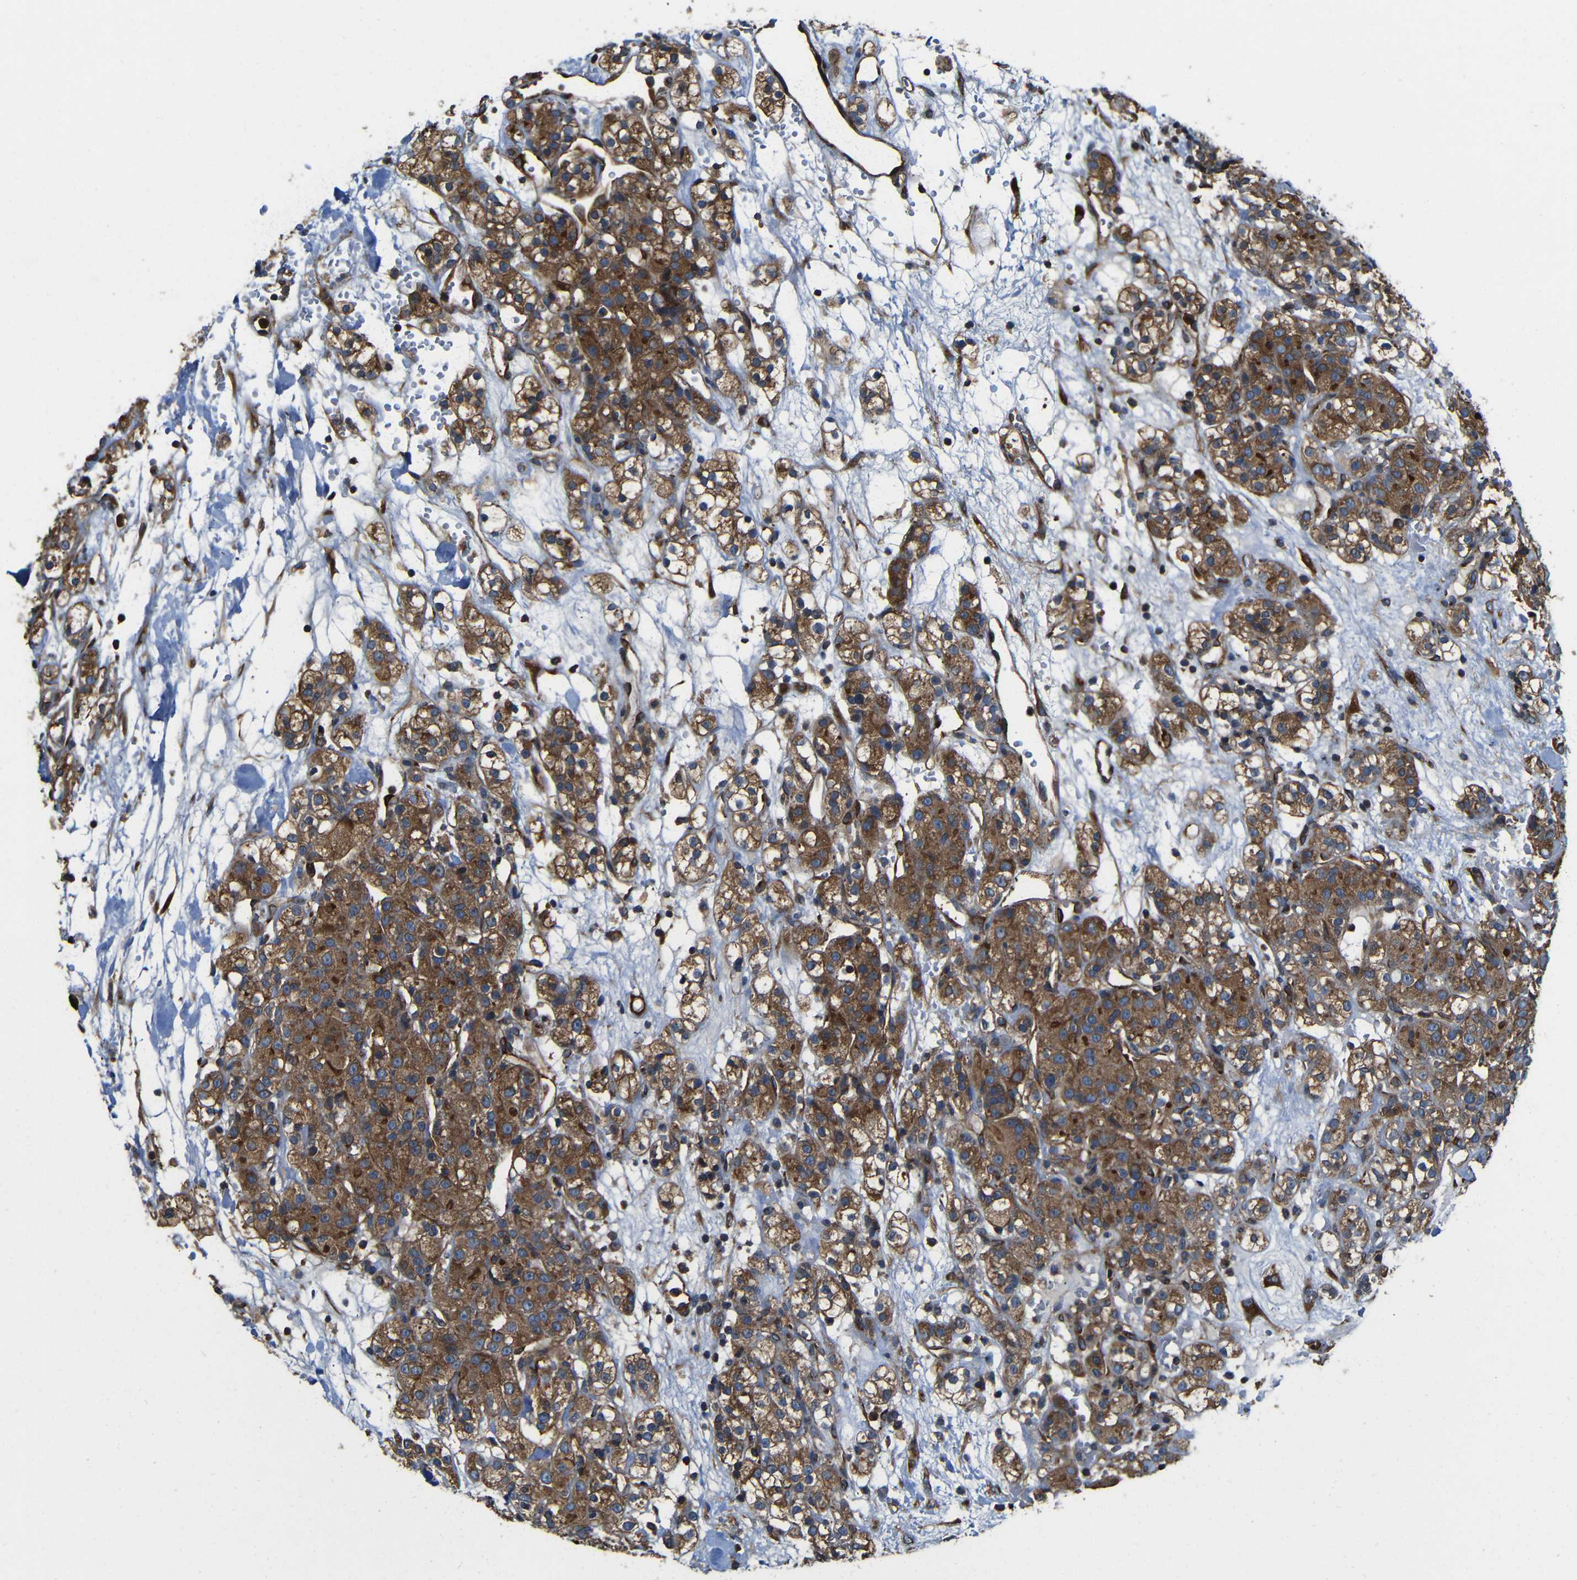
{"staining": {"intensity": "moderate", "quantity": ">75%", "location": "cytoplasmic/membranous"}, "tissue": "renal cancer", "cell_type": "Tumor cells", "image_type": "cancer", "snomed": [{"axis": "morphology", "description": "Normal tissue, NOS"}, {"axis": "morphology", "description": "Adenocarcinoma, NOS"}, {"axis": "topography", "description": "Kidney"}], "caption": "High-magnification brightfield microscopy of renal cancer stained with DAB (brown) and counterstained with hematoxylin (blue). tumor cells exhibit moderate cytoplasmic/membranous expression is identified in about>75% of cells.", "gene": "PTCH1", "patient": {"sex": "male", "age": 61}}